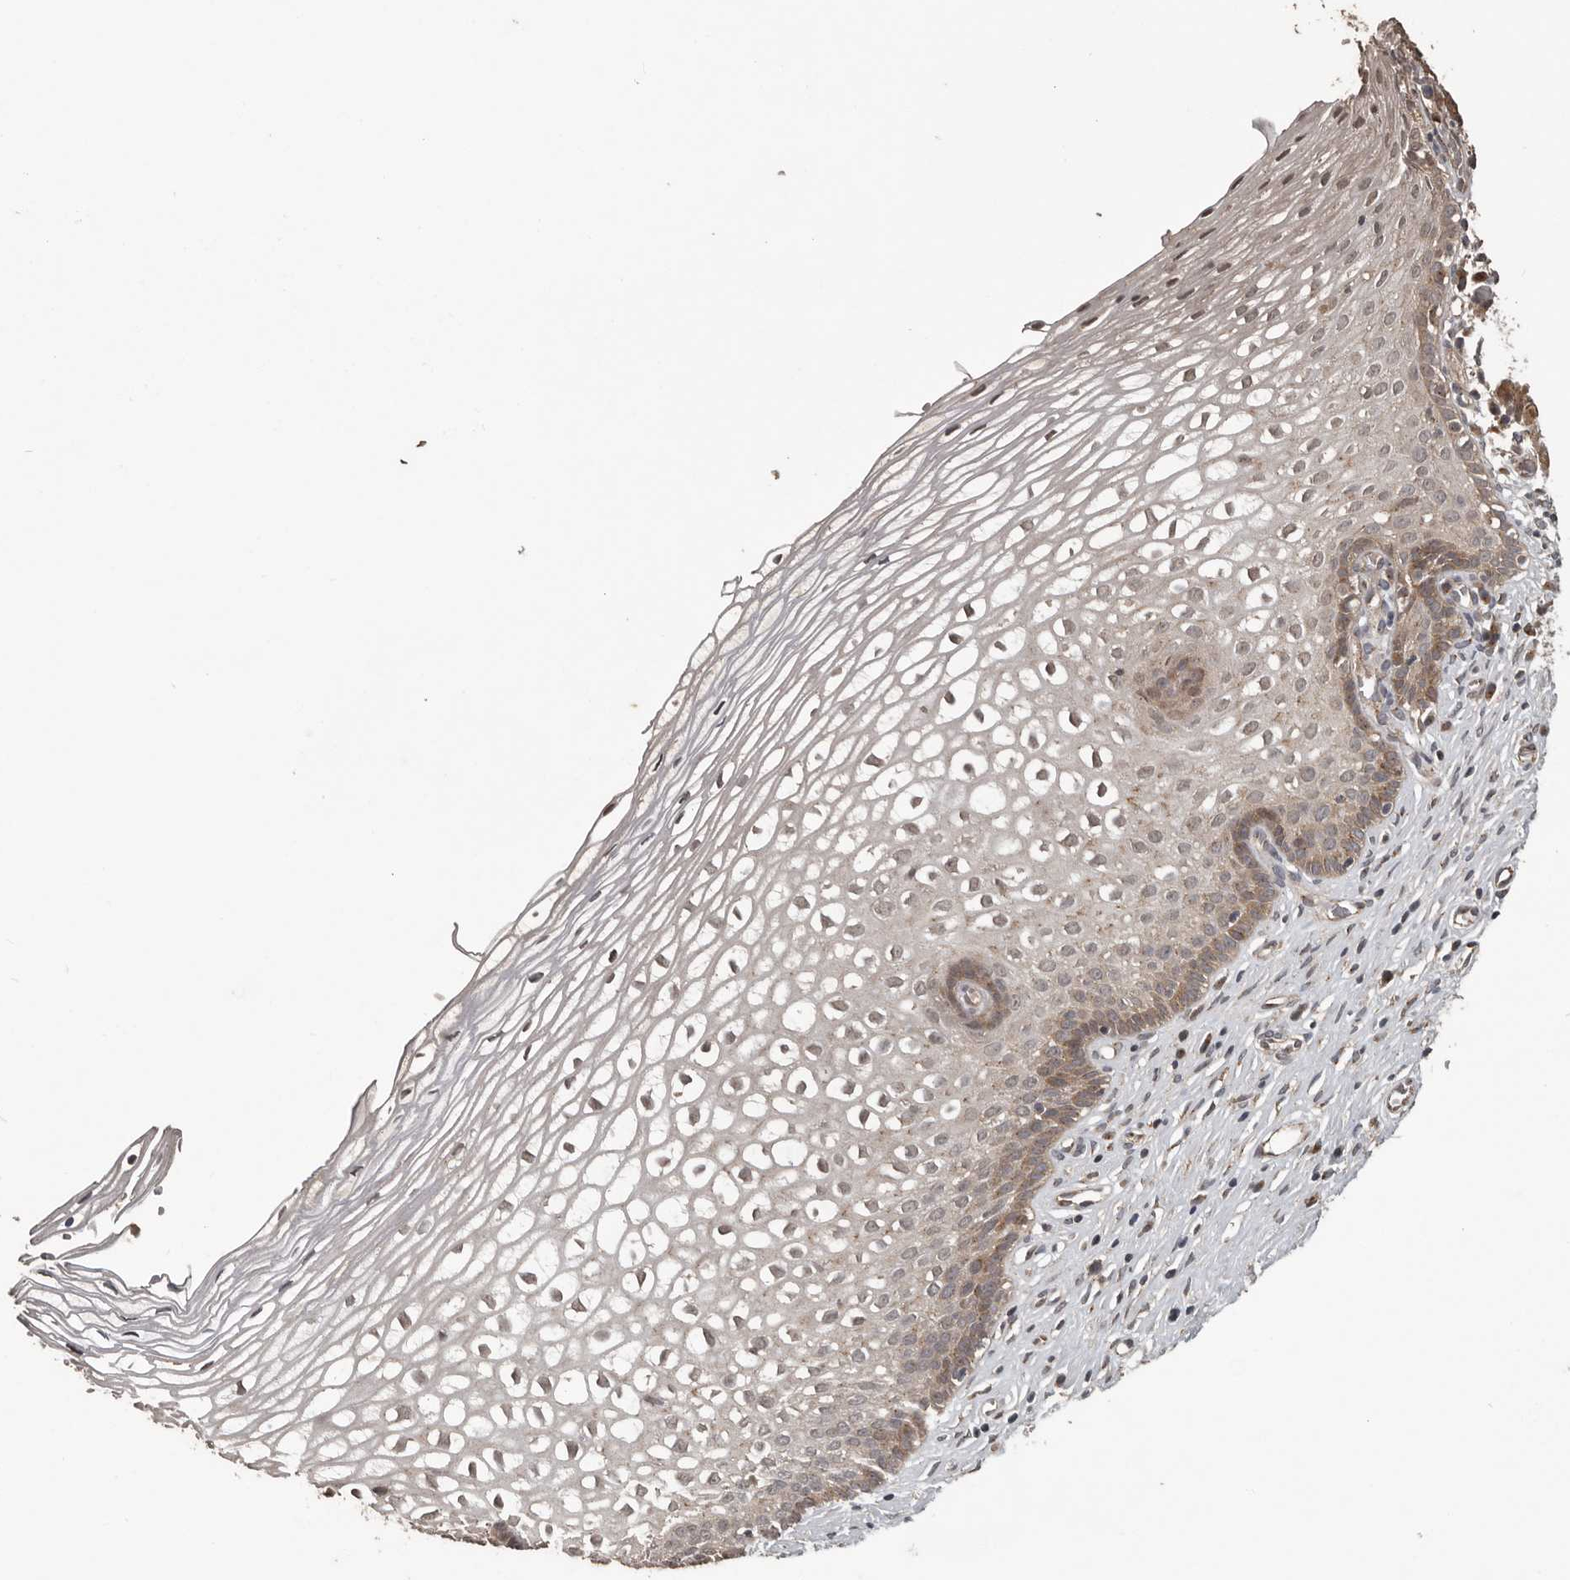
{"staining": {"intensity": "weak", "quantity": "25%-75%", "location": "cytoplasmic/membranous"}, "tissue": "cervix", "cell_type": "Glandular cells", "image_type": "normal", "snomed": [{"axis": "morphology", "description": "Normal tissue, NOS"}, {"axis": "topography", "description": "Cervix"}], "caption": "Immunohistochemistry staining of normal cervix, which demonstrates low levels of weak cytoplasmic/membranous expression in approximately 25%-75% of glandular cells indicating weak cytoplasmic/membranous protein expression. The staining was performed using DAB (3,3'-diaminobenzidine) (brown) for protein detection and nuclei were counterstained in hematoxylin (blue).", "gene": "CEP350", "patient": {"sex": "female", "age": 27}}